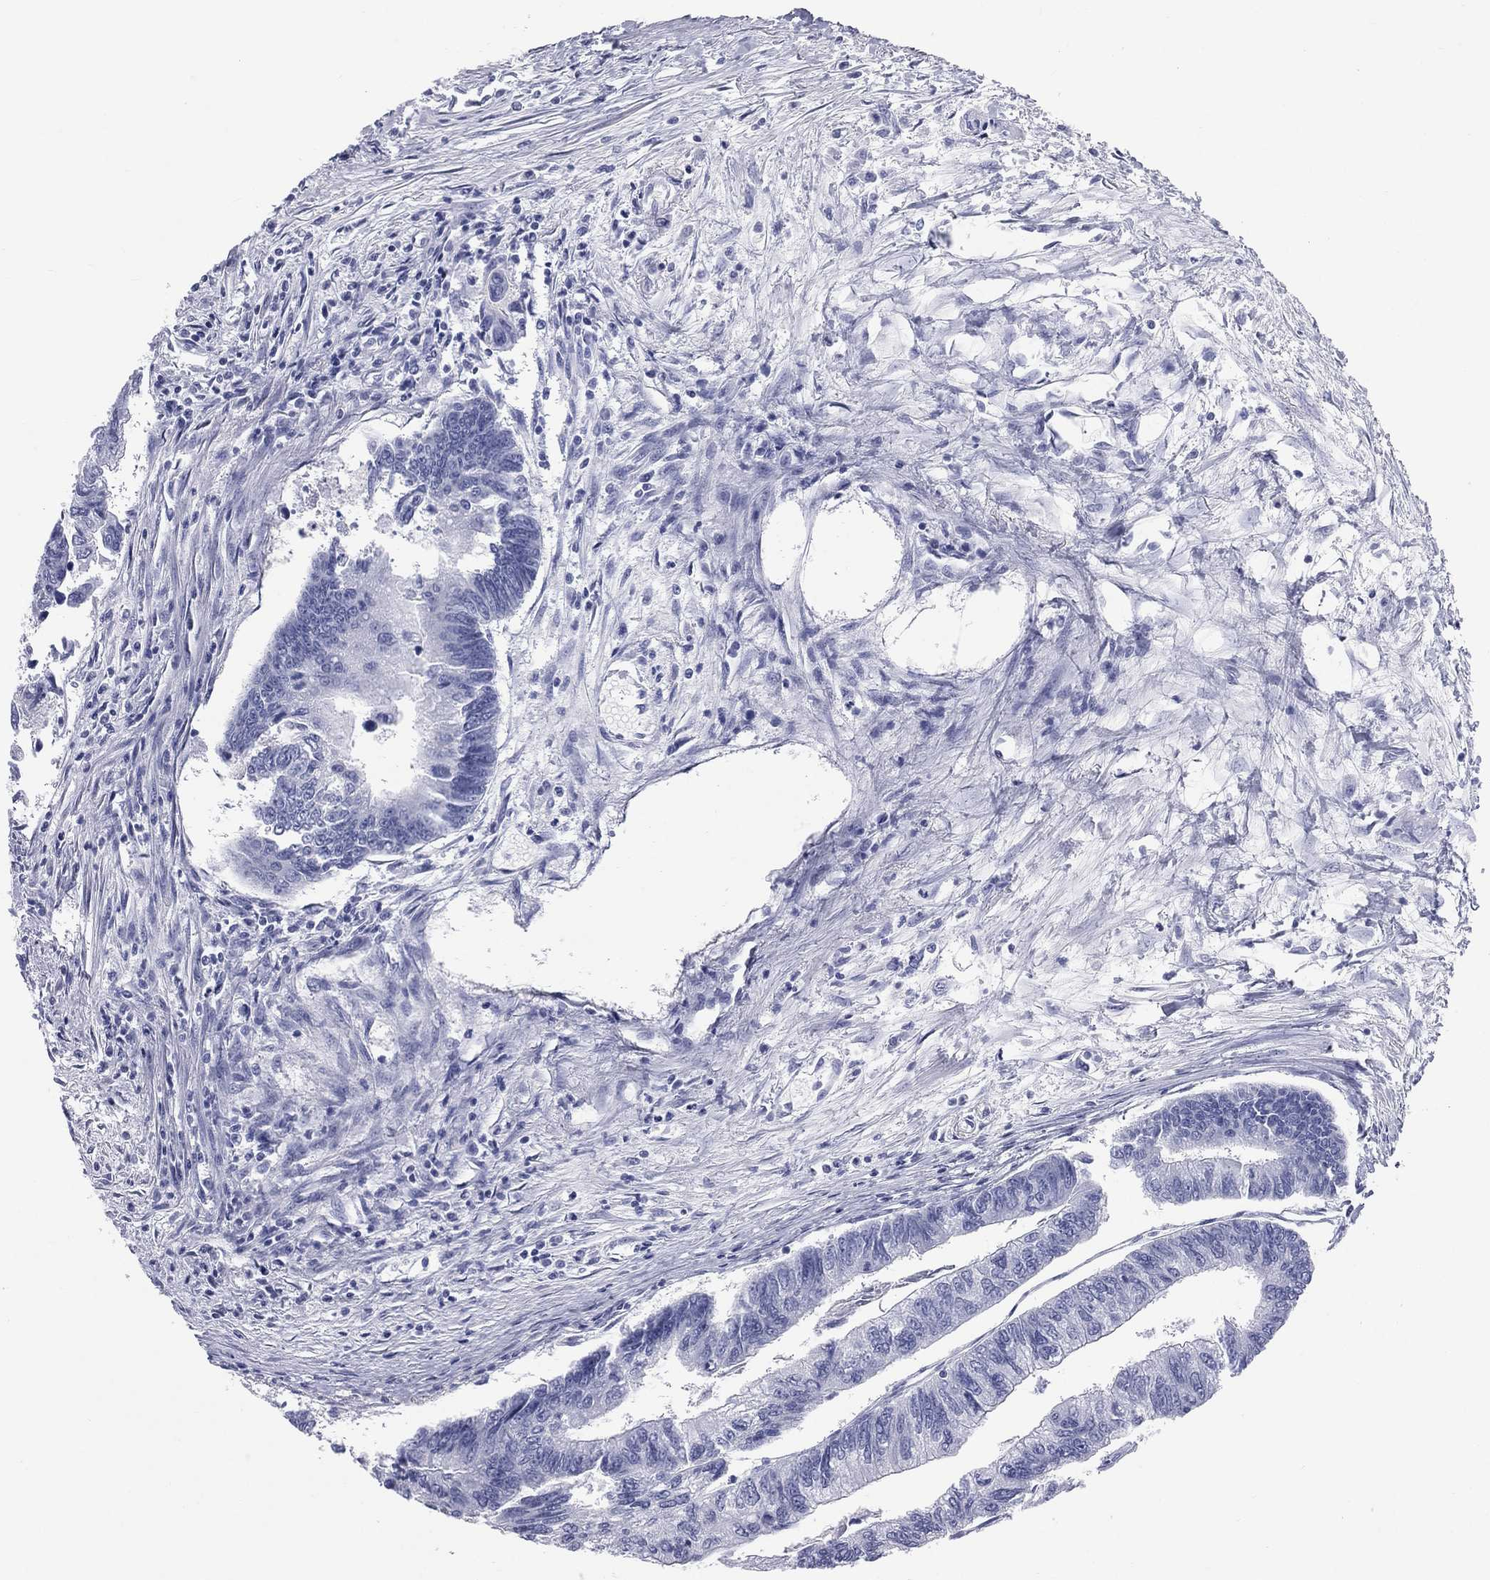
{"staining": {"intensity": "negative", "quantity": "none", "location": "none"}, "tissue": "colorectal cancer", "cell_type": "Tumor cells", "image_type": "cancer", "snomed": [{"axis": "morphology", "description": "Adenocarcinoma, NOS"}, {"axis": "topography", "description": "Colon"}], "caption": "An IHC histopathology image of colorectal cancer is shown. There is no staining in tumor cells of colorectal cancer.", "gene": "MLN", "patient": {"sex": "female", "age": 65}}